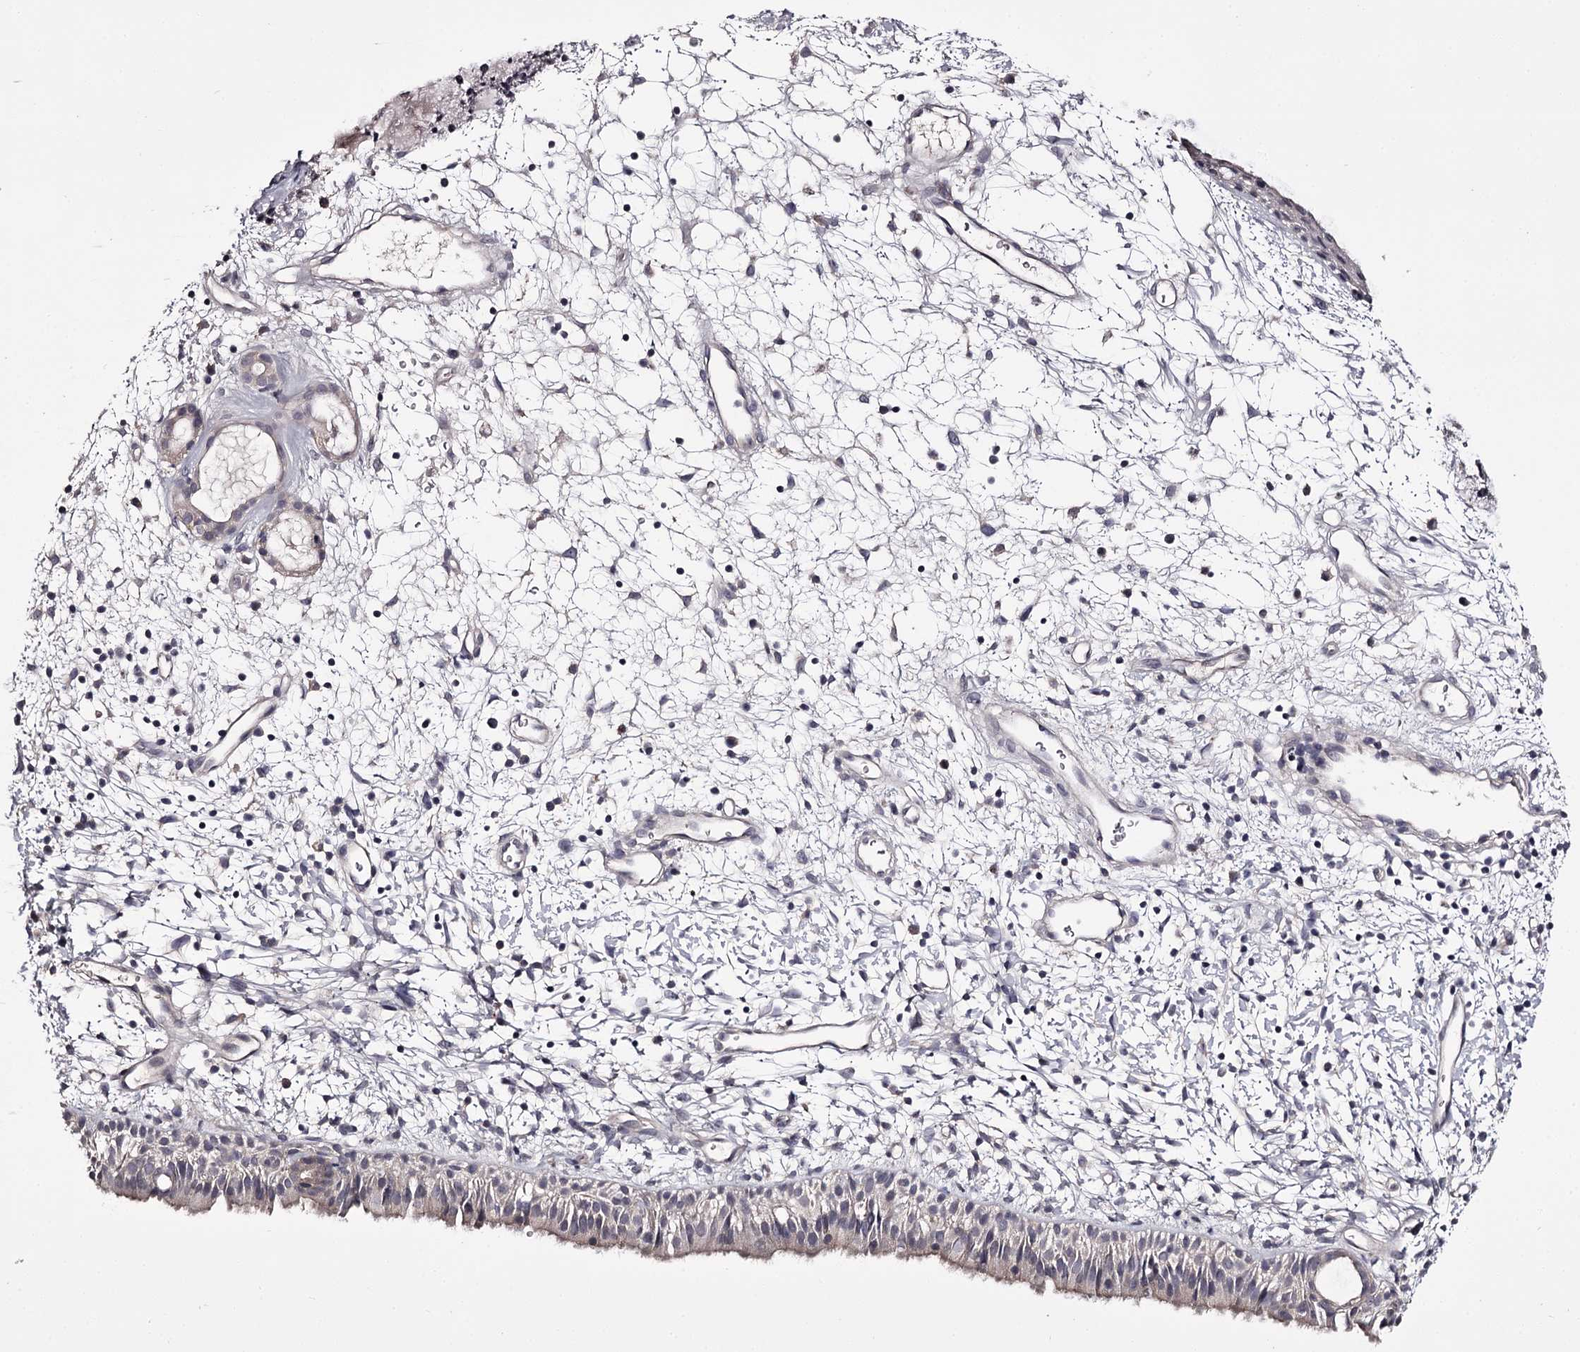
{"staining": {"intensity": "weak", "quantity": "<25%", "location": "cytoplasmic/membranous"}, "tissue": "nasopharynx", "cell_type": "Respiratory epithelial cells", "image_type": "normal", "snomed": [{"axis": "morphology", "description": "Normal tissue, NOS"}, {"axis": "topography", "description": "Nasopharynx"}], "caption": "Immunohistochemistry of normal nasopharynx shows no positivity in respiratory epithelial cells.", "gene": "PRM2", "patient": {"sex": "male", "age": 22}}